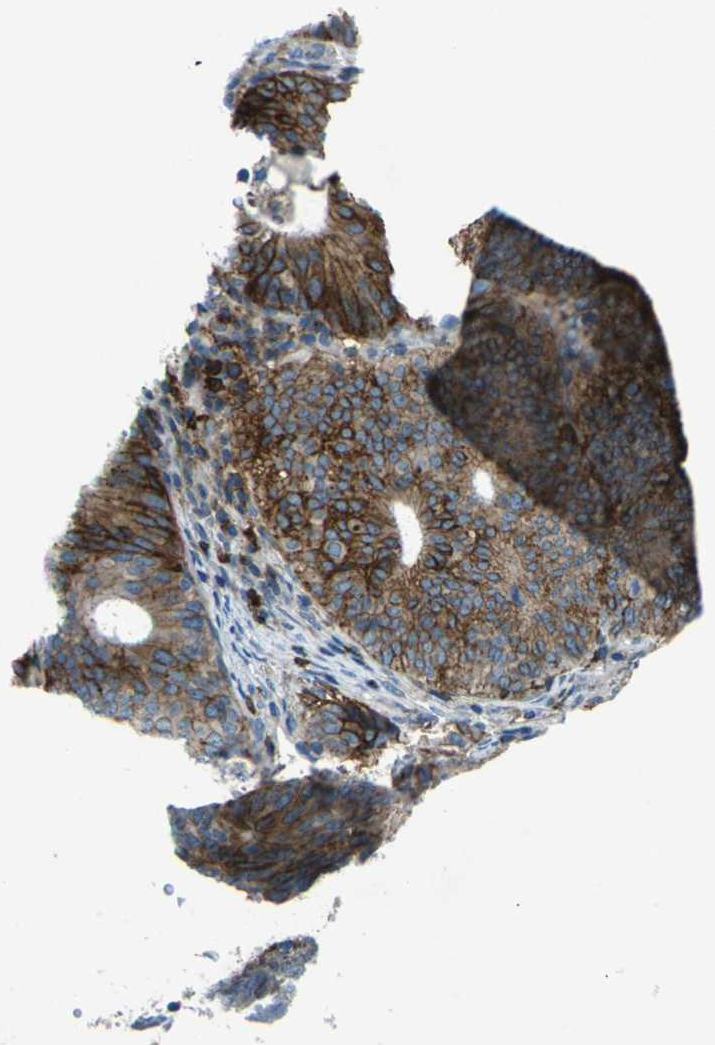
{"staining": {"intensity": "strong", "quantity": ">75%", "location": "cytoplasmic/membranous"}, "tissue": "endometrial cancer", "cell_type": "Tumor cells", "image_type": "cancer", "snomed": [{"axis": "morphology", "description": "Adenocarcinoma, NOS"}, {"axis": "topography", "description": "Uterus"}], "caption": "The micrograph exhibits a brown stain indicating the presence of a protein in the cytoplasmic/membranous of tumor cells in adenocarcinoma (endometrial). (brown staining indicates protein expression, while blue staining denotes nuclei).", "gene": "RPS13", "patient": {"sex": "female", "age": 83}}